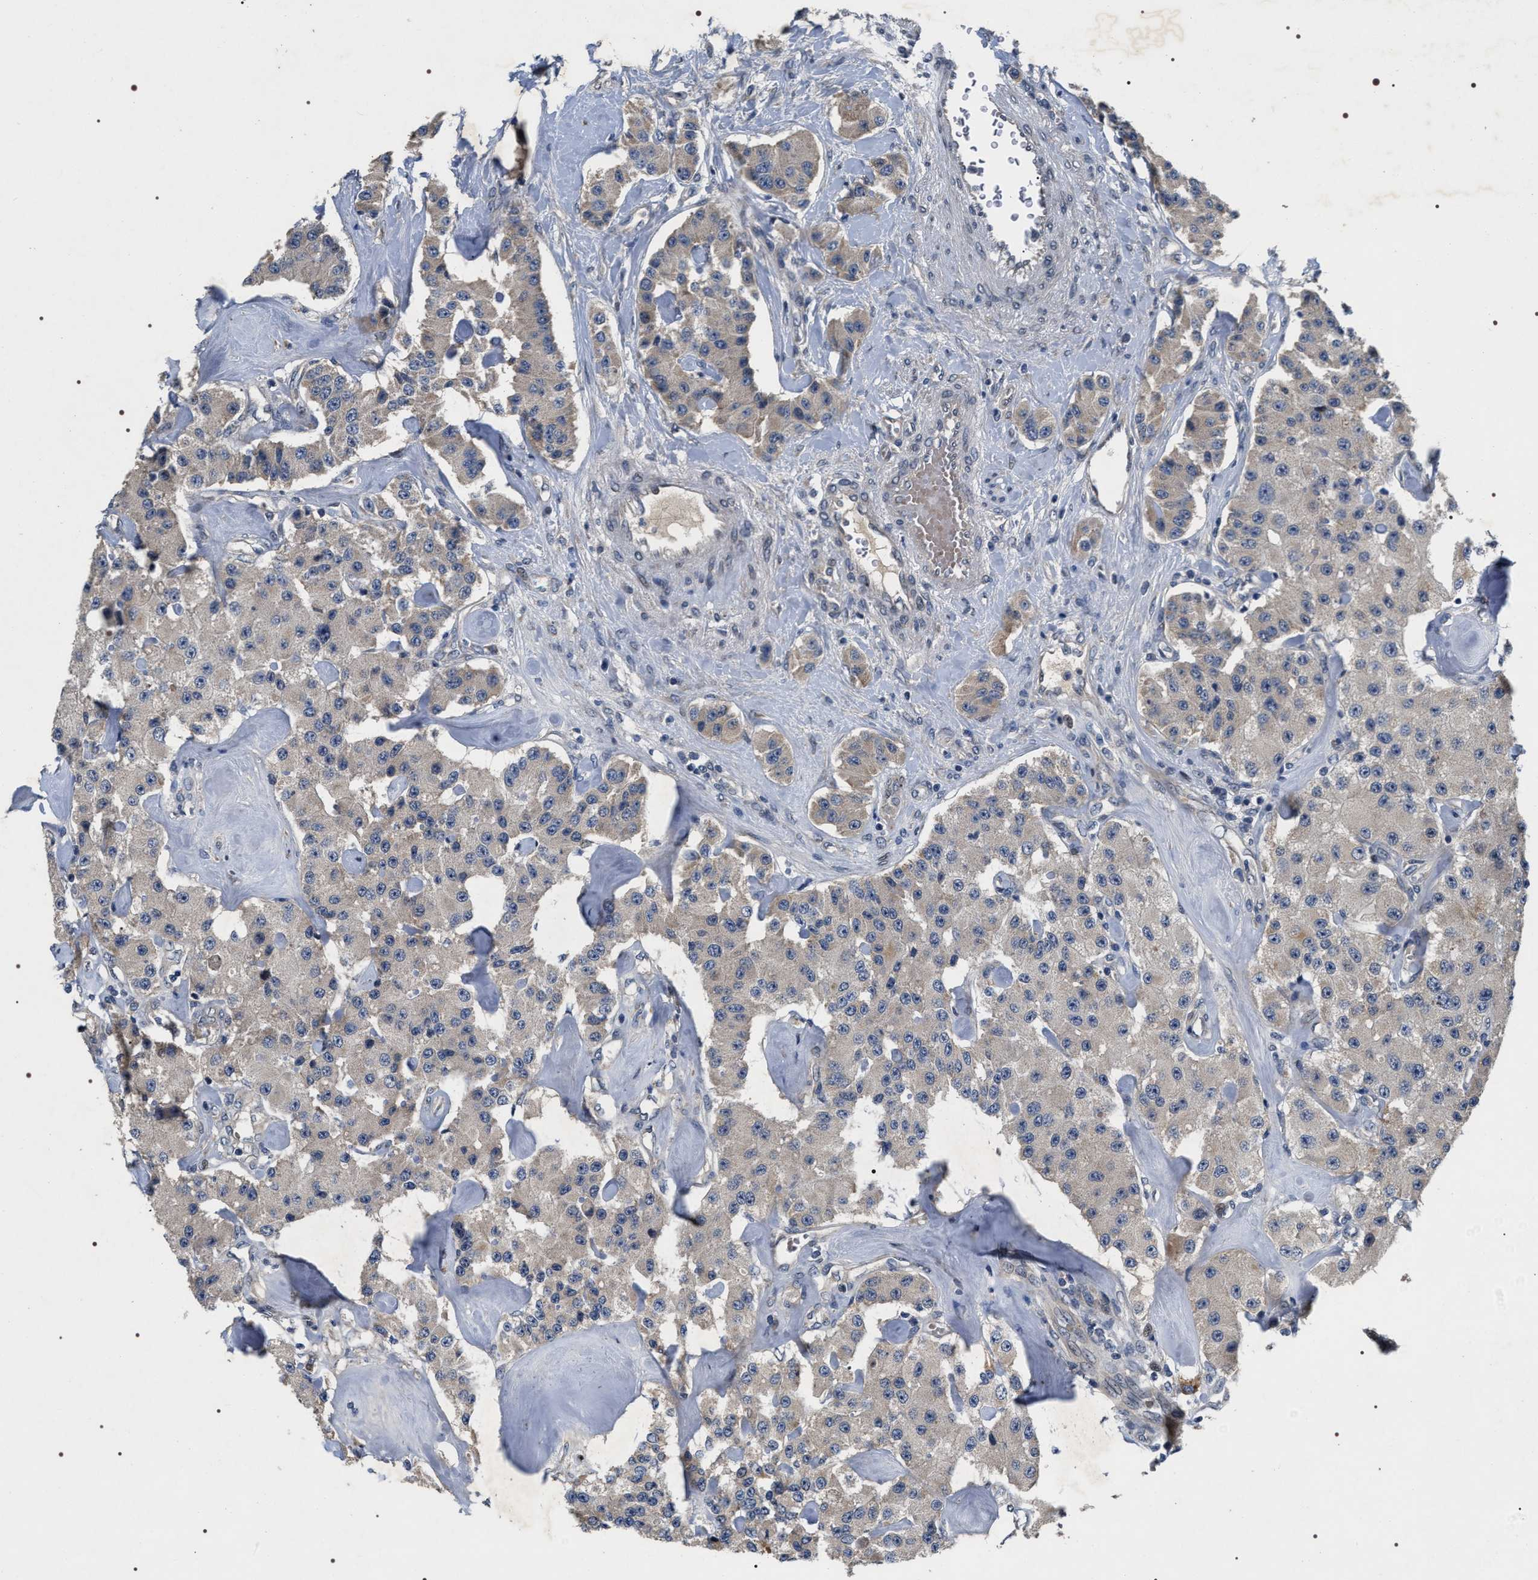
{"staining": {"intensity": "negative", "quantity": "none", "location": "none"}, "tissue": "carcinoid", "cell_type": "Tumor cells", "image_type": "cancer", "snomed": [{"axis": "morphology", "description": "Carcinoid, malignant, NOS"}, {"axis": "topography", "description": "Bronchus"}], "caption": "A histopathology image of malignant carcinoid stained for a protein displays no brown staining in tumor cells. (Stains: DAB IHC with hematoxylin counter stain, Microscopy: brightfield microscopy at high magnification).", "gene": "IFT81", "patient": {"sex": "male", "age": 55}}